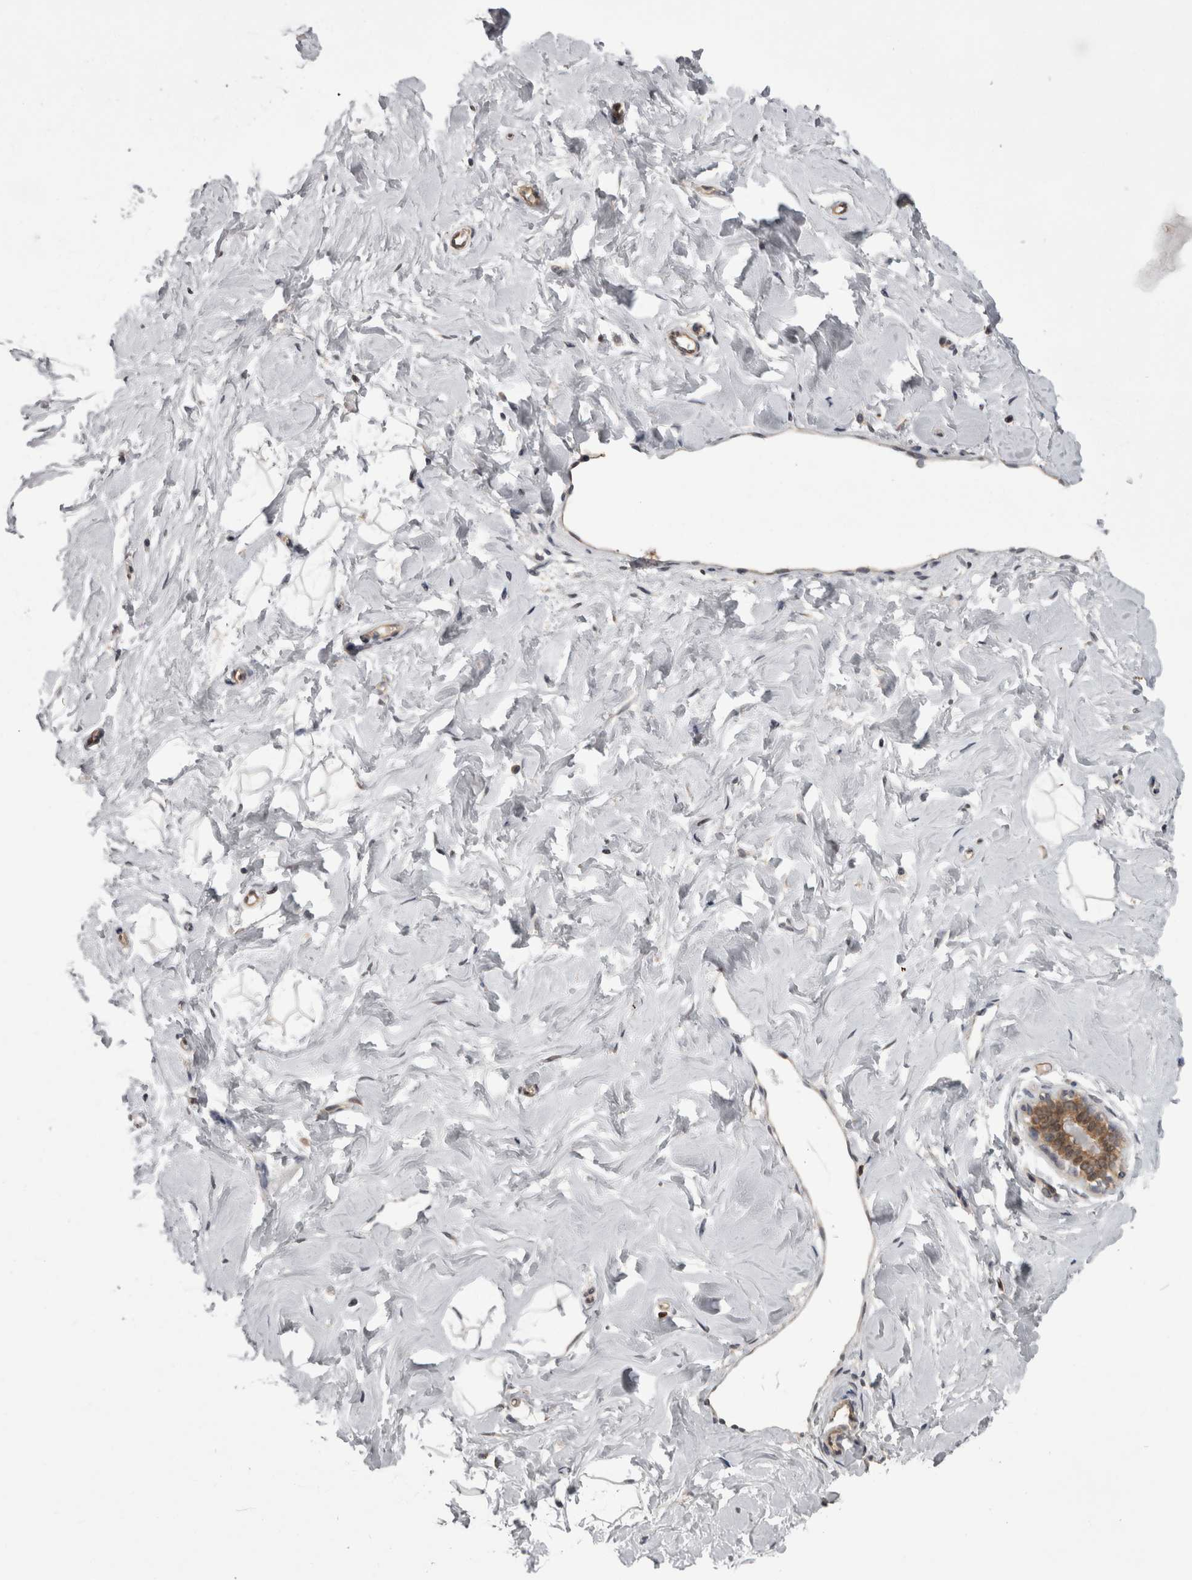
{"staining": {"intensity": "negative", "quantity": "none", "location": "none"}, "tissue": "breast", "cell_type": "Adipocytes", "image_type": "normal", "snomed": [{"axis": "morphology", "description": "Normal tissue, NOS"}, {"axis": "morphology", "description": "Adenoma, NOS"}, {"axis": "topography", "description": "Breast"}], "caption": "High power microscopy image of an immunohistochemistry micrograph of benign breast, revealing no significant staining in adipocytes. The staining is performed using DAB brown chromogen with nuclei counter-stained in using hematoxylin.", "gene": "APRT", "patient": {"sex": "female", "age": 23}}